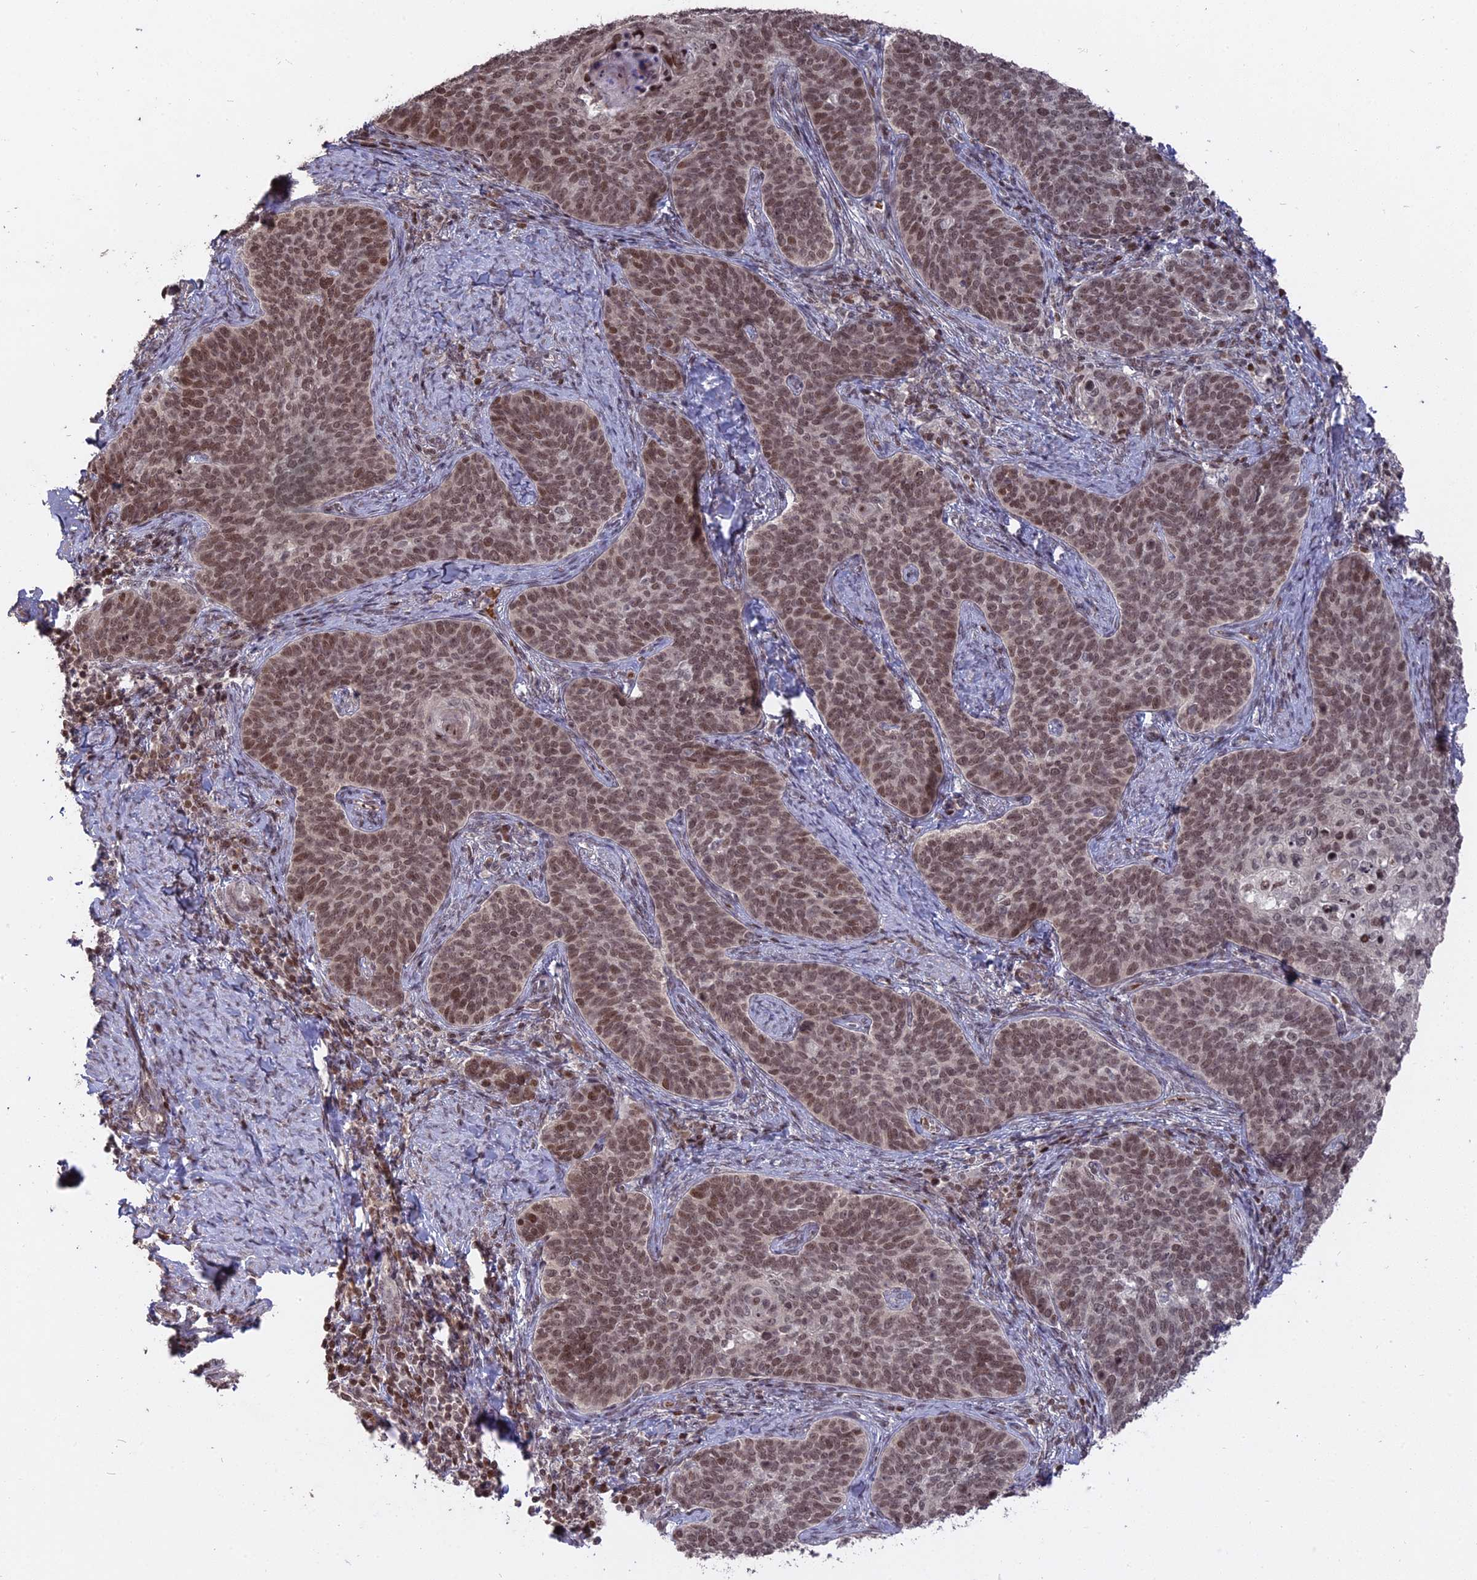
{"staining": {"intensity": "moderate", "quantity": ">75%", "location": "nuclear"}, "tissue": "cervical cancer", "cell_type": "Tumor cells", "image_type": "cancer", "snomed": [{"axis": "morphology", "description": "Normal tissue, NOS"}, {"axis": "morphology", "description": "Squamous cell carcinoma, NOS"}, {"axis": "topography", "description": "Cervix"}], "caption": "Immunohistochemistry (IHC) photomicrograph of neoplastic tissue: human cervical cancer (squamous cell carcinoma) stained using immunohistochemistry (IHC) displays medium levels of moderate protein expression localized specifically in the nuclear of tumor cells, appearing as a nuclear brown color.", "gene": "NR1H3", "patient": {"sex": "female", "age": 39}}